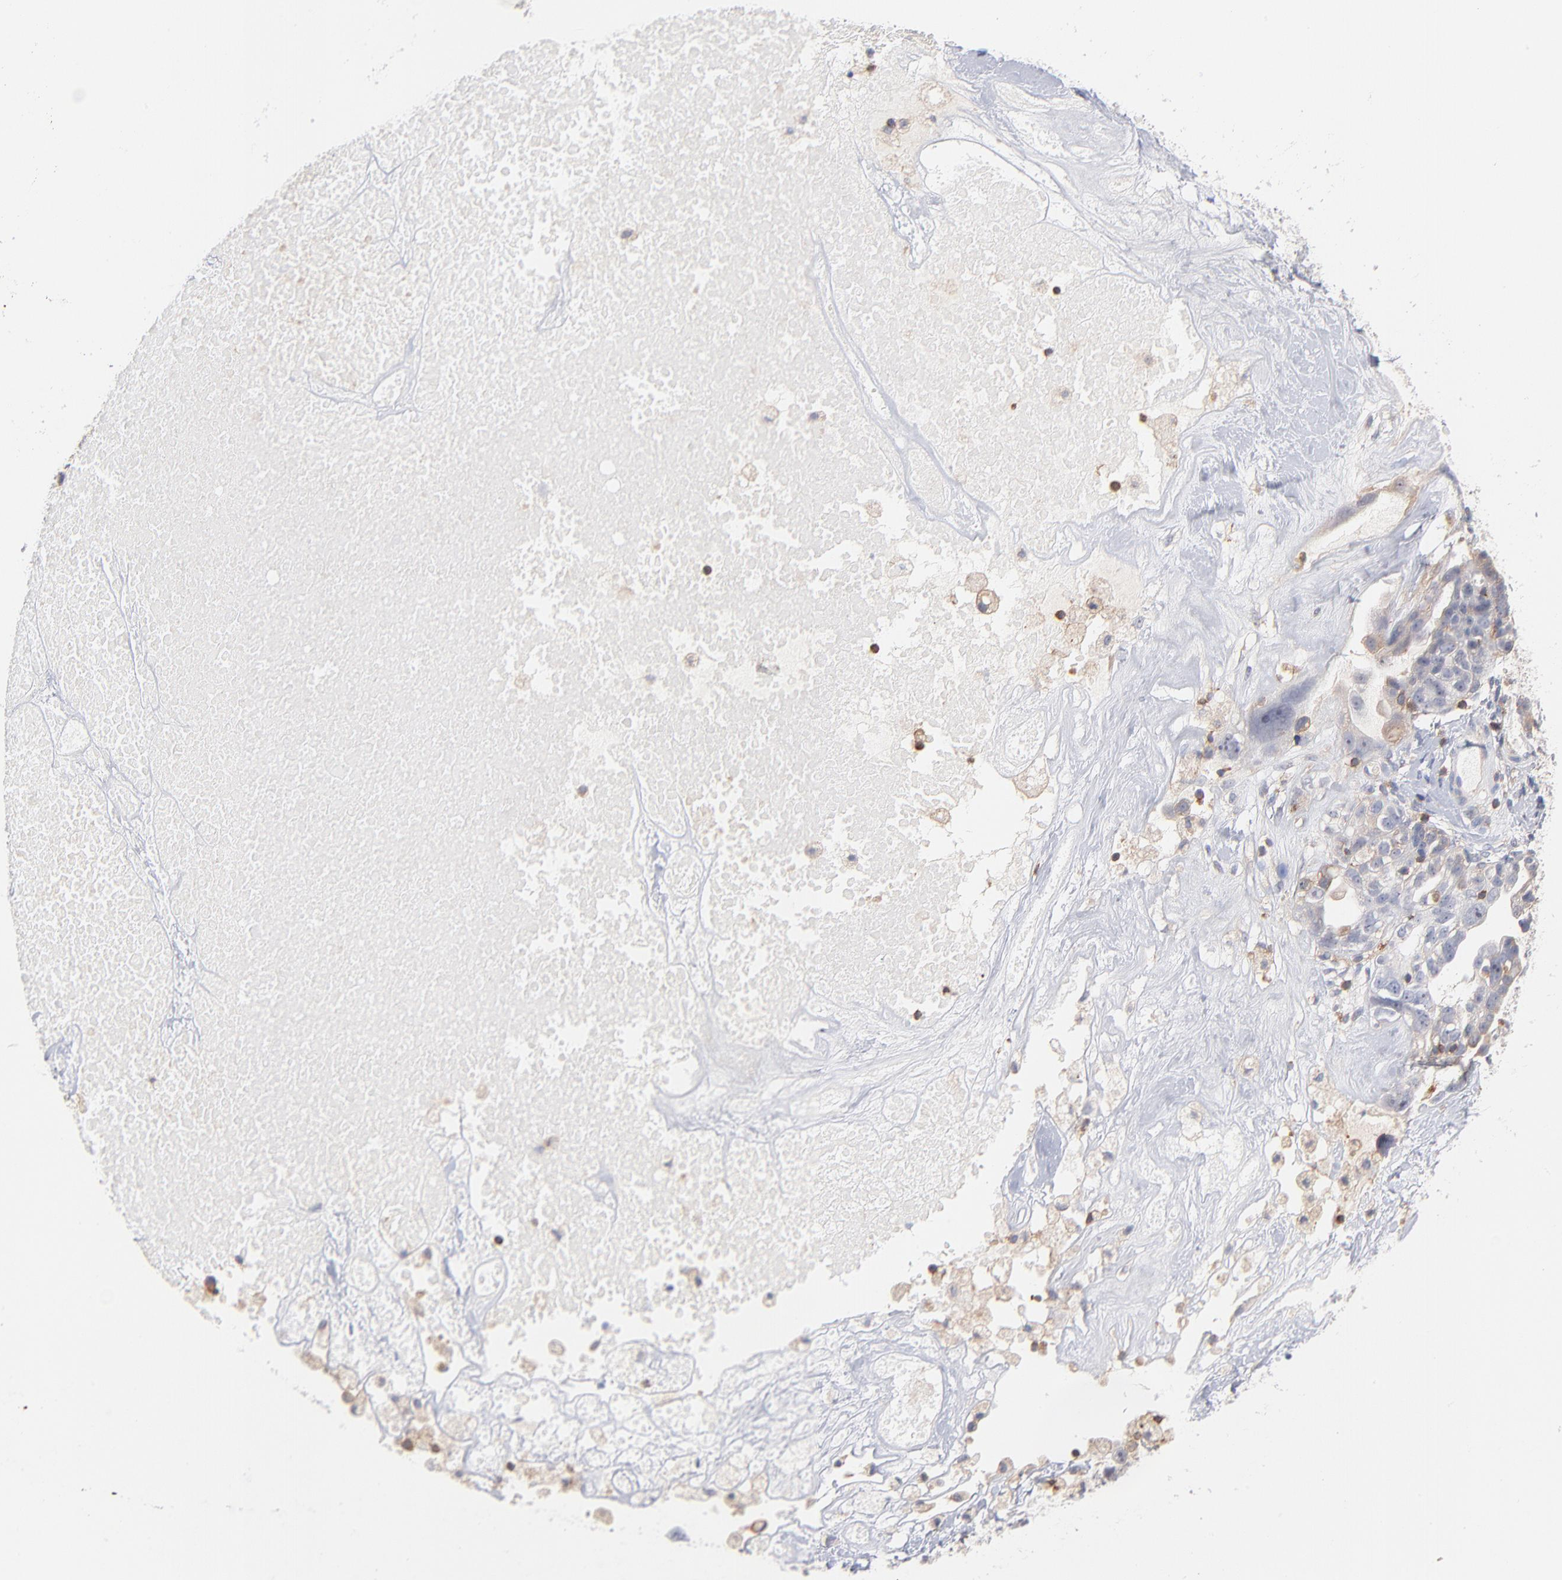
{"staining": {"intensity": "negative", "quantity": "none", "location": "none"}, "tissue": "ovarian cancer", "cell_type": "Tumor cells", "image_type": "cancer", "snomed": [{"axis": "morphology", "description": "Cystadenocarcinoma, serous, NOS"}, {"axis": "topography", "description": "Ovary"}], "caption": "Photomicrograph shows no significant protein staining in tumor cells of ovarian serous cystadenocarcinoma.", "gene": "WIPF1", "patient": {"sex": "female", "age": 66}}